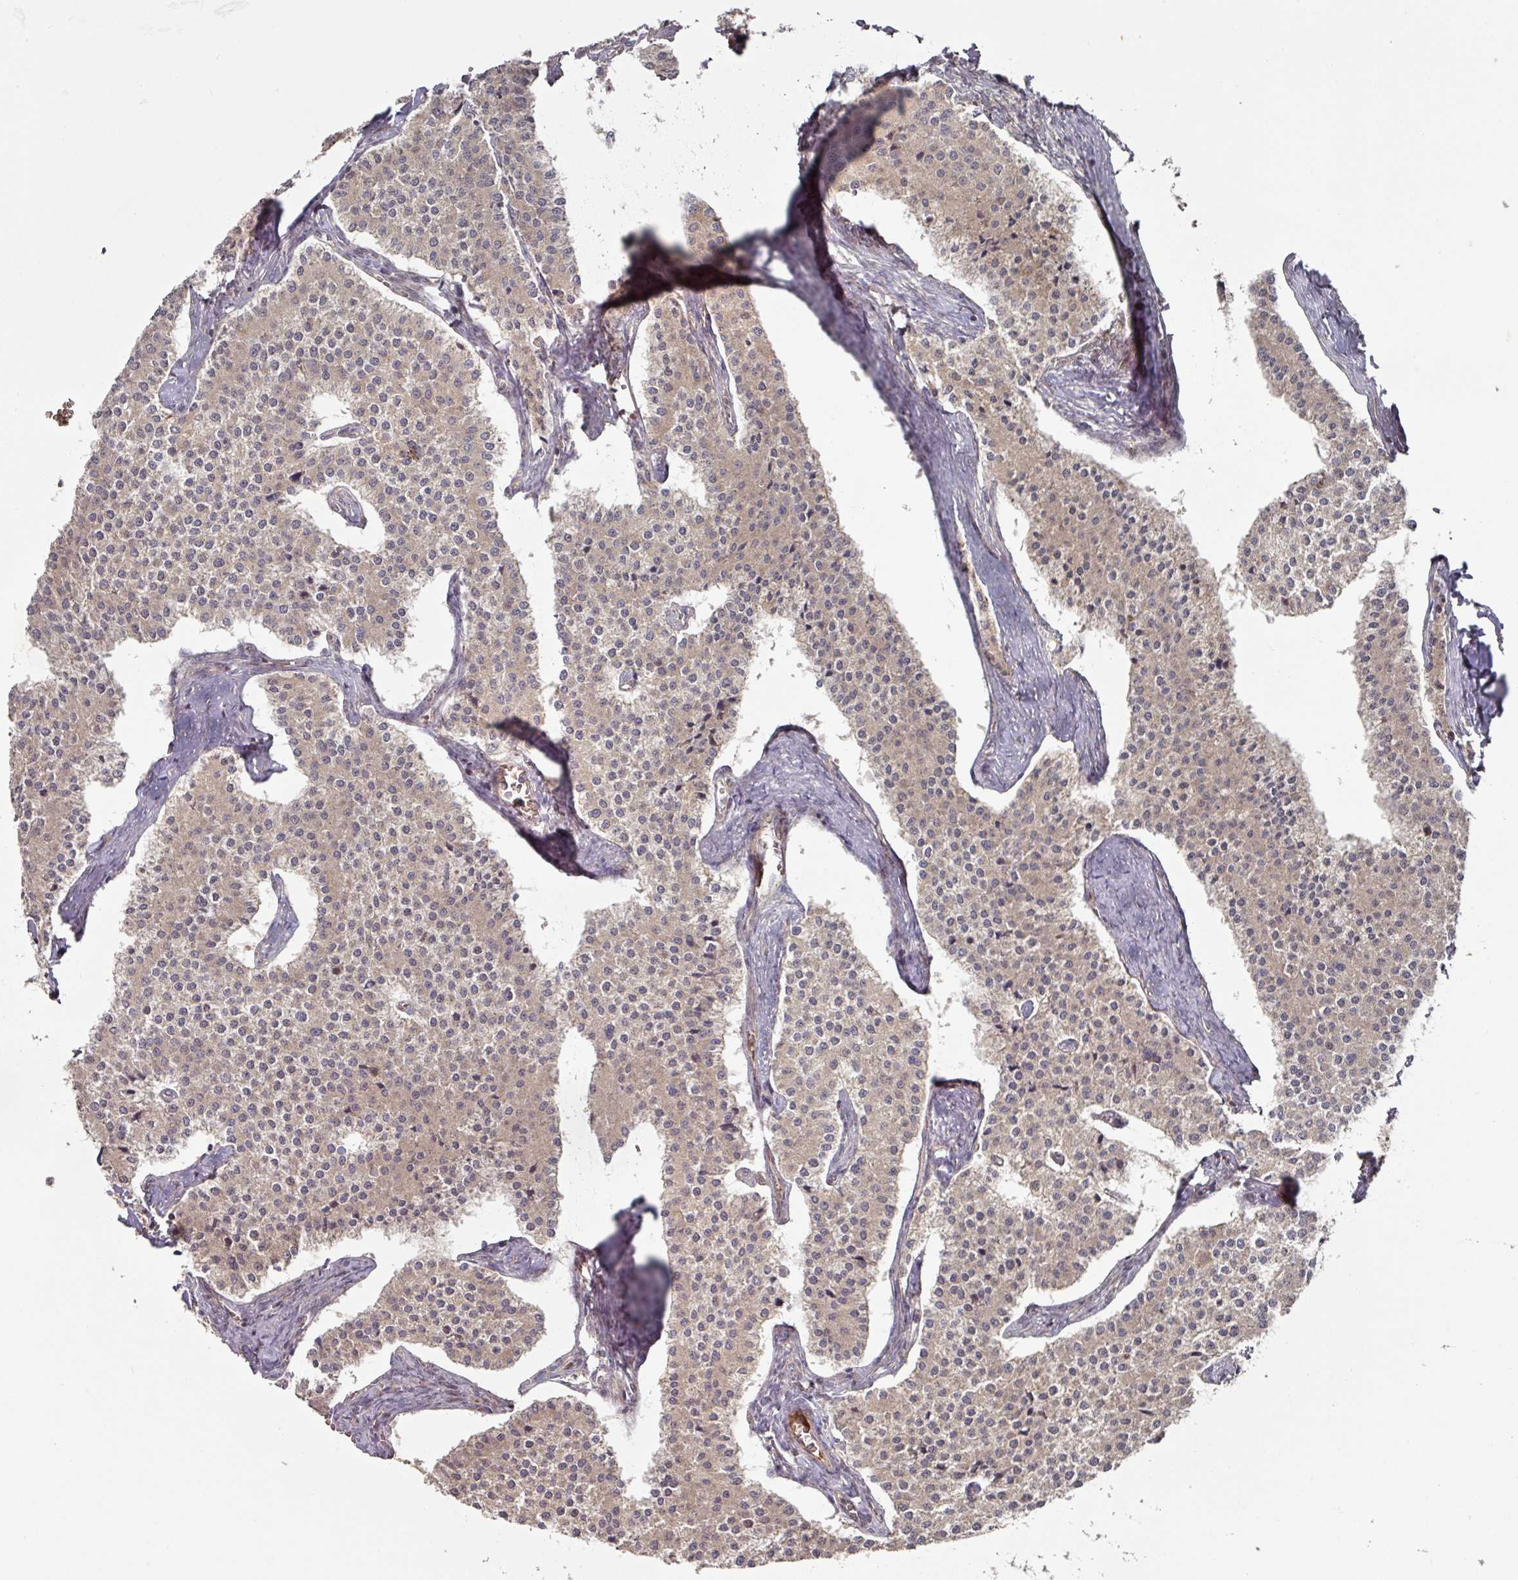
{"staining": {"intensity": "weak", "quantity": ">75%", "location": "cytoplasmic/membranous"}, "tissue": "carcinoid", "cell_type": "Tumor cells", "image_type": "cancer", "snomed": [{"axis": "morphology", "description": "Carcinoid, malignant, NOS"}, {"axis": "topography", "description": "Colon"}], "caption": "This micrograph shows carcinoid stained with immunohistochemistry (IHC) to label a protein in brown. The cytoplasmic/membranous of tumor cells show weak positivity for the protein. Nuclei are counter-stained blue.", "gene": "DNAJC7", "patient": {"sex": "female", "age": 52}}